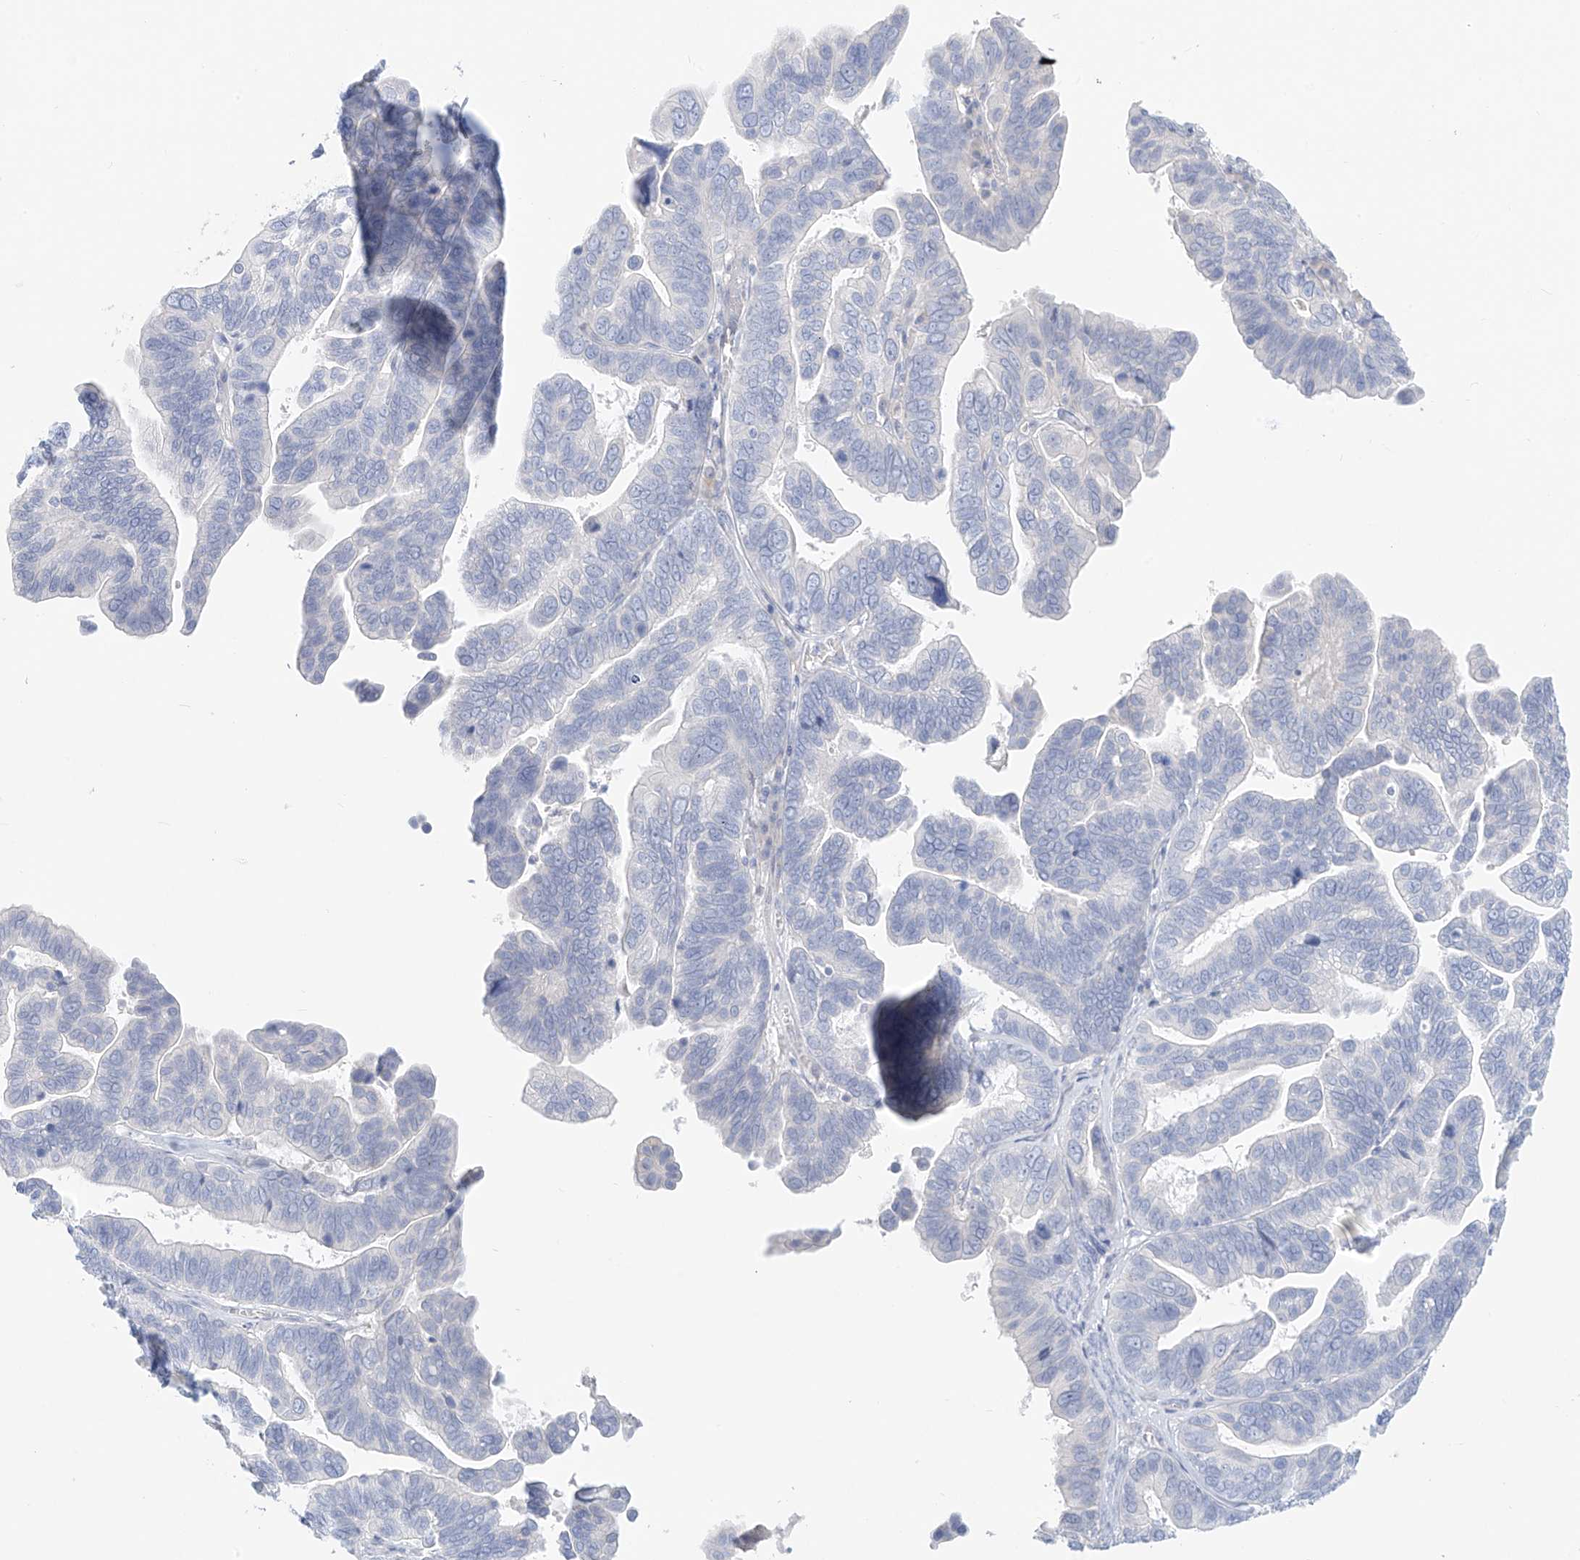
{"staining": {"intensity": "negative", "quantity": "none", "location": "none"}, "tissue": "ovarian cancer", "cell_type": "Tumor cells", "image_type": "cancer", "snomed": [{"axis": "morphology", "description": "Cystadenocarcinoma, serous, NOS"}, {"axis": "topography", "description": "Ovary"}], "caption": "Immunohistochemical staining of human serous cystadenocarcinoma (ovarian) reveals no significant expression in tumor cells.", "gene": "ST3GAL5", "patient": {"sex": "female", "age": 56}}